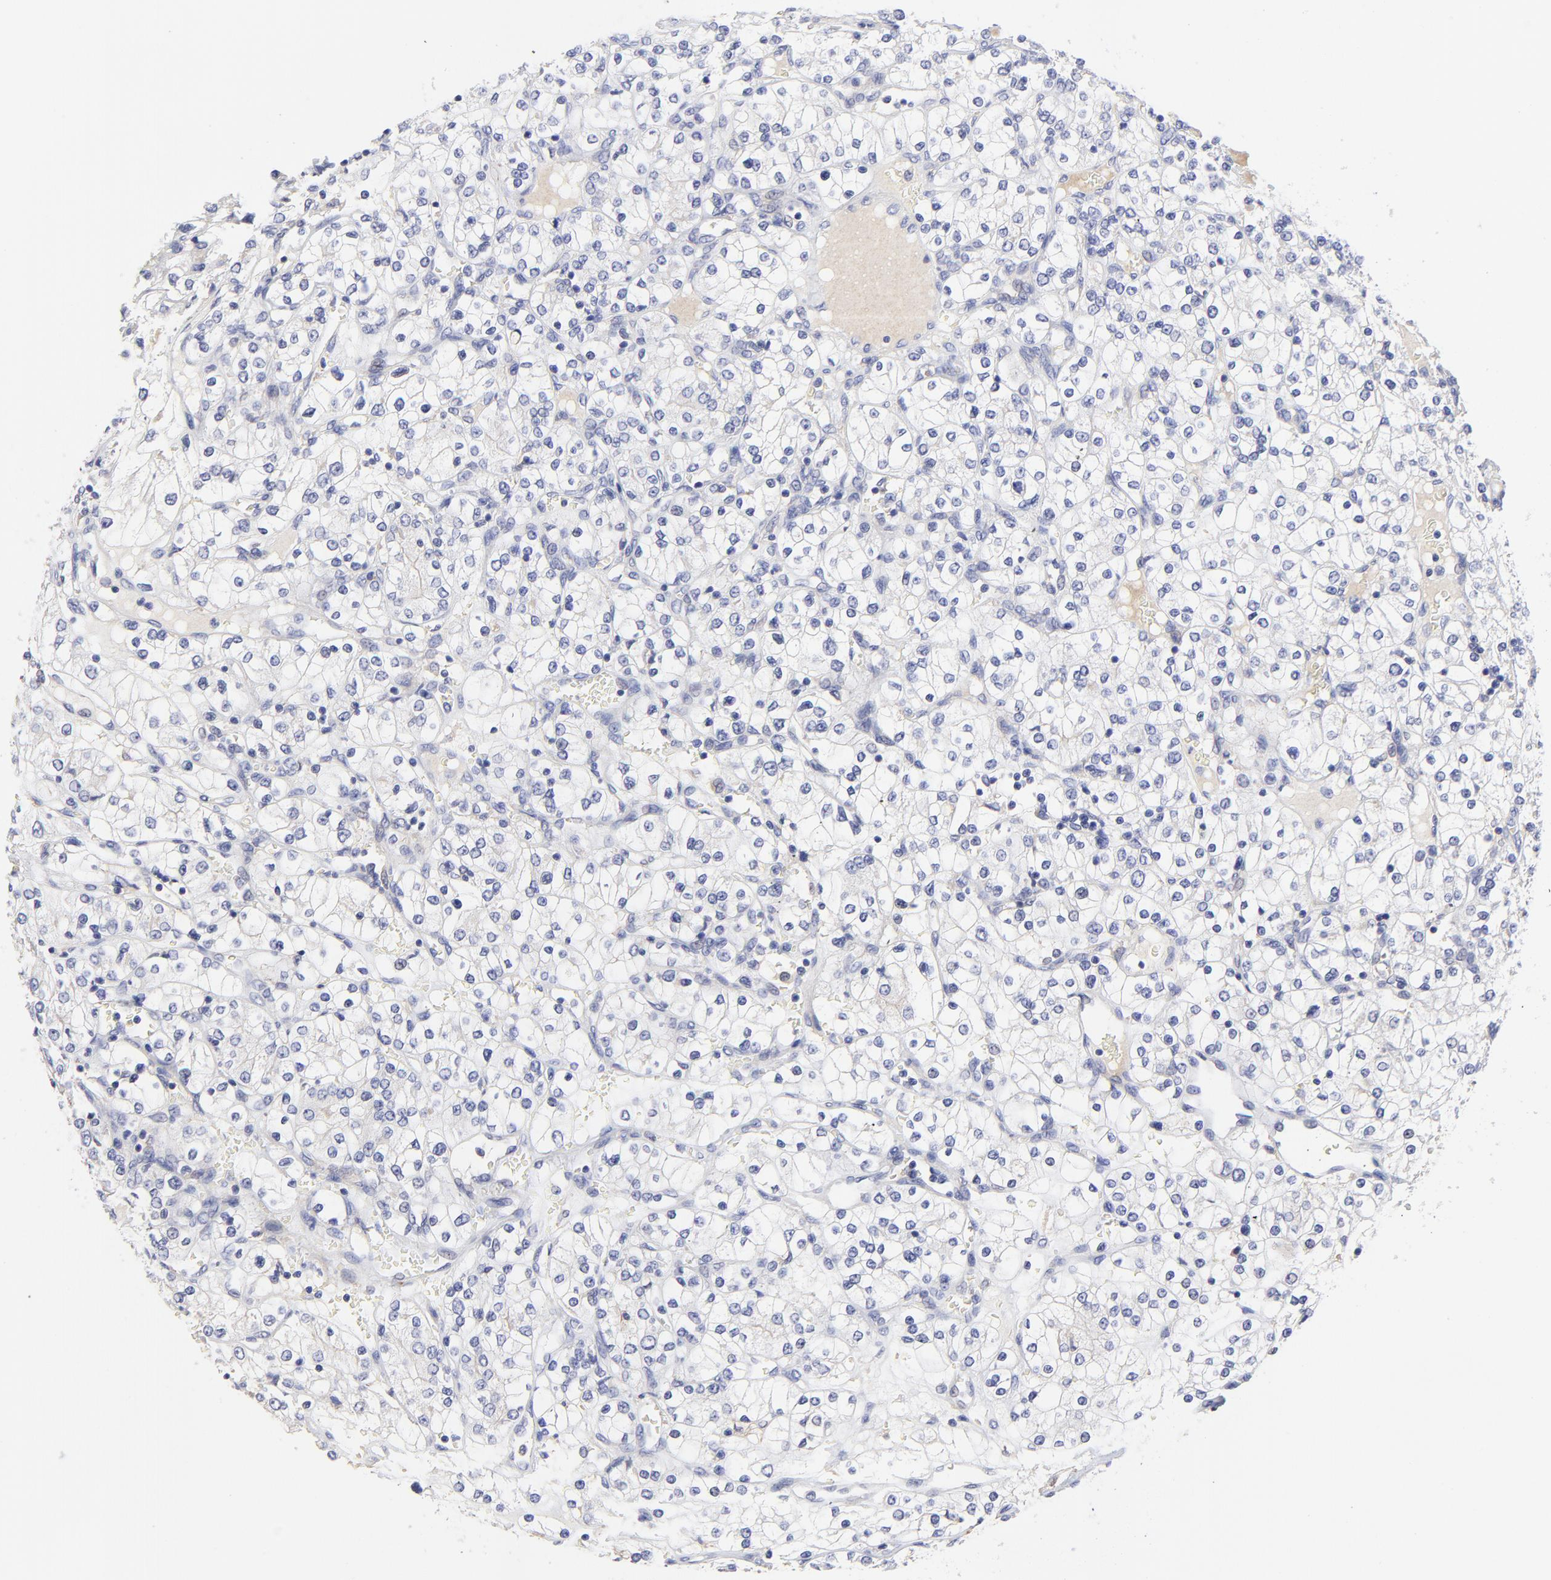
{"staining": {"intensity": "negative", "quantity": "none", "location": "none"}, "tissue": "renal cancer", "cell_type": "Tumor cells", "image_type": "cancer", "snomed": [{"axis": "morphology", "description": "Adenocarcinoma, NOS"}, {"axis": "topography", "description": "Kidney"}], "caption": "The histopathology image shows no significant expression in tumor cells of renal cancer.", "gene": "LHFPL1", "patient": {"sex": "female", "age": 62}}